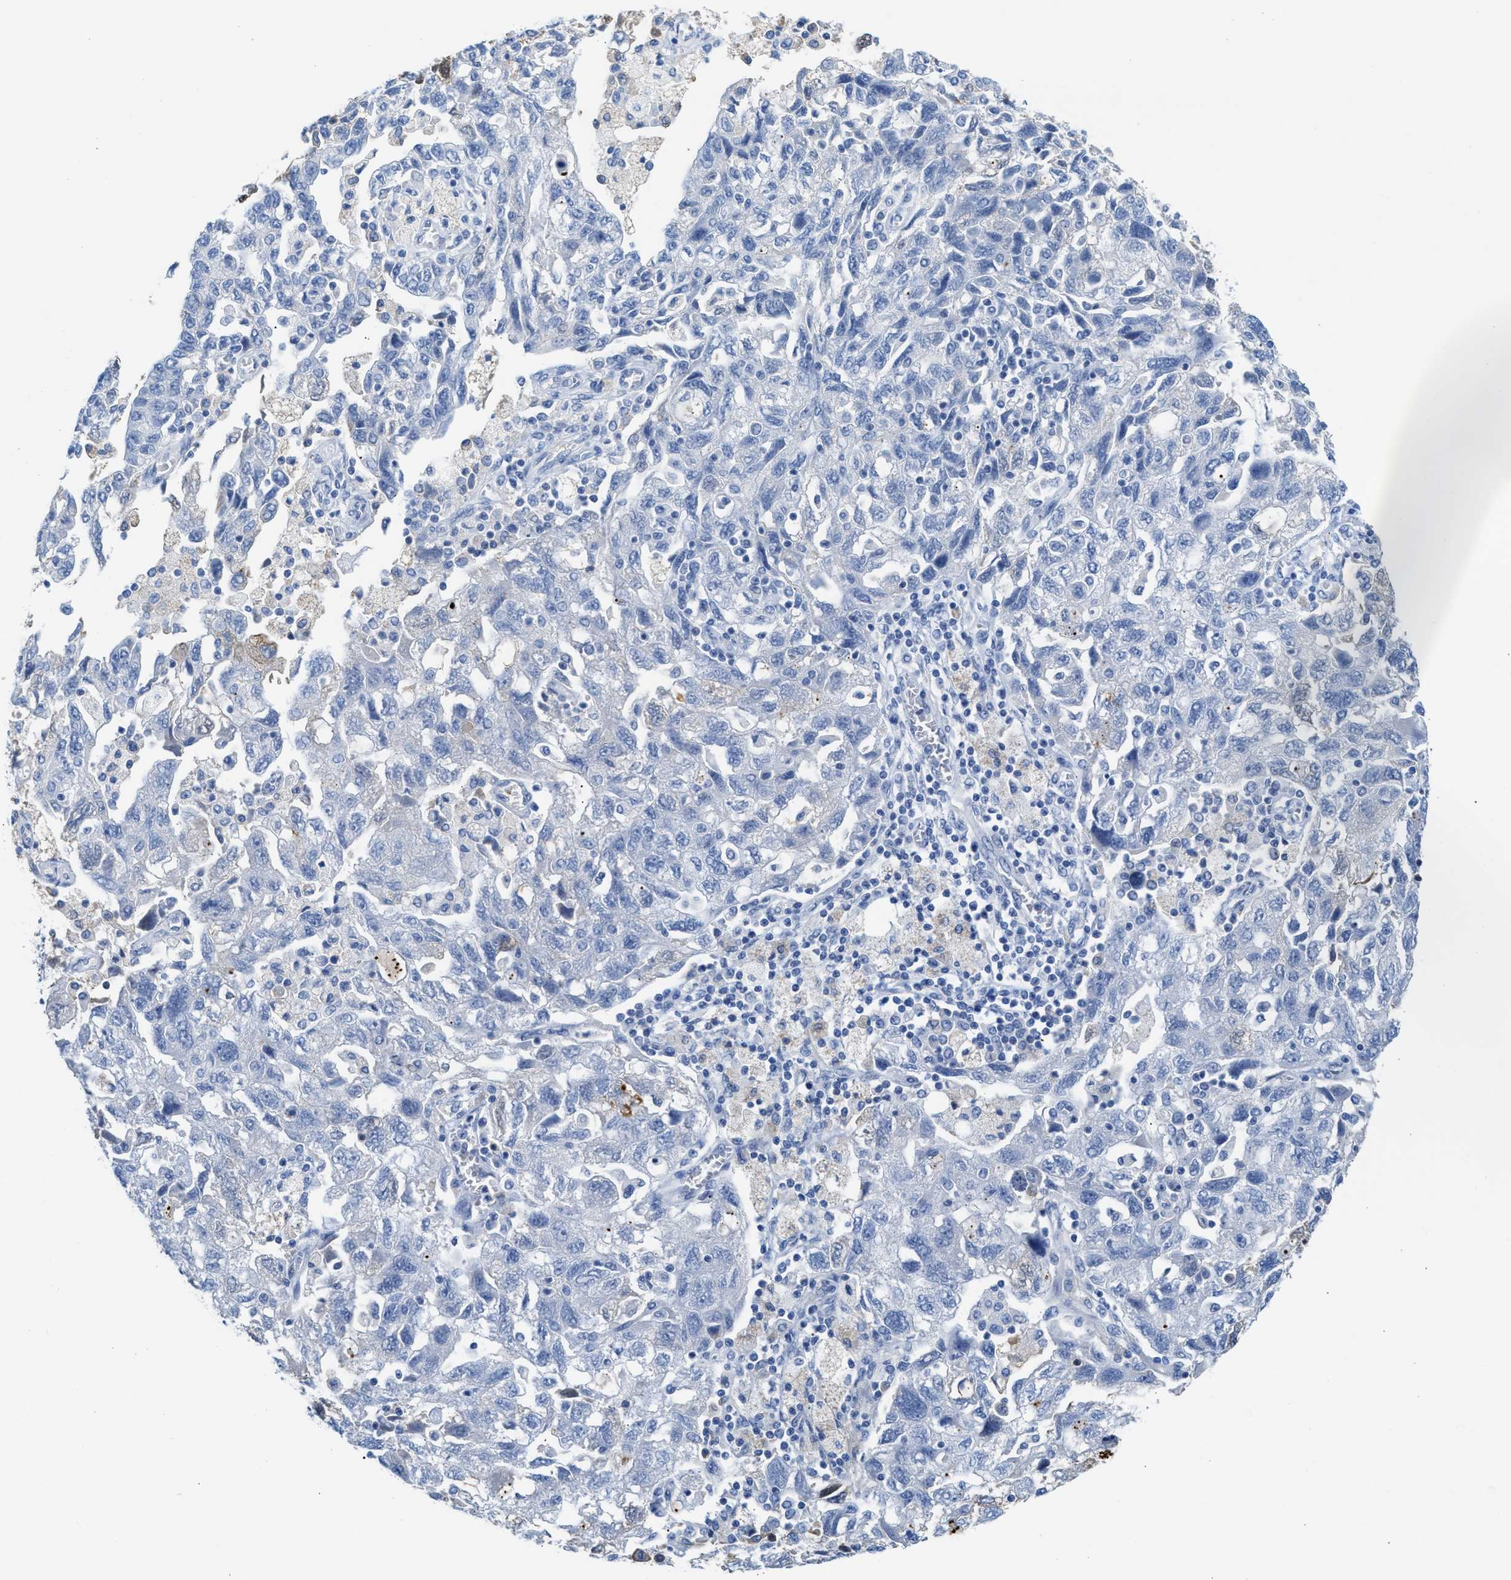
{"staining": {"intensity": "negative", "quantity": "none", "location": "none"}, "tissue": "ovarian cancer", "cell_type": "Tumor cells", "image_type": "cancer", "snomed": [{"axis": "morphology", "description": "Carcinoma, NOS"}, {"axis": "morphology", "description": "Cystadenocarcinoma, serous, NOS"}, {"axis": "topography", "description": "Ovary"}], "caption": "High power microscopy micrograph of an immunohistochemistry histopathology image of ovarian carcinoma, revealing no significant expression in tumor cells.", "gene": "TNR", "patient": {"sex": "female", "age": 69}}